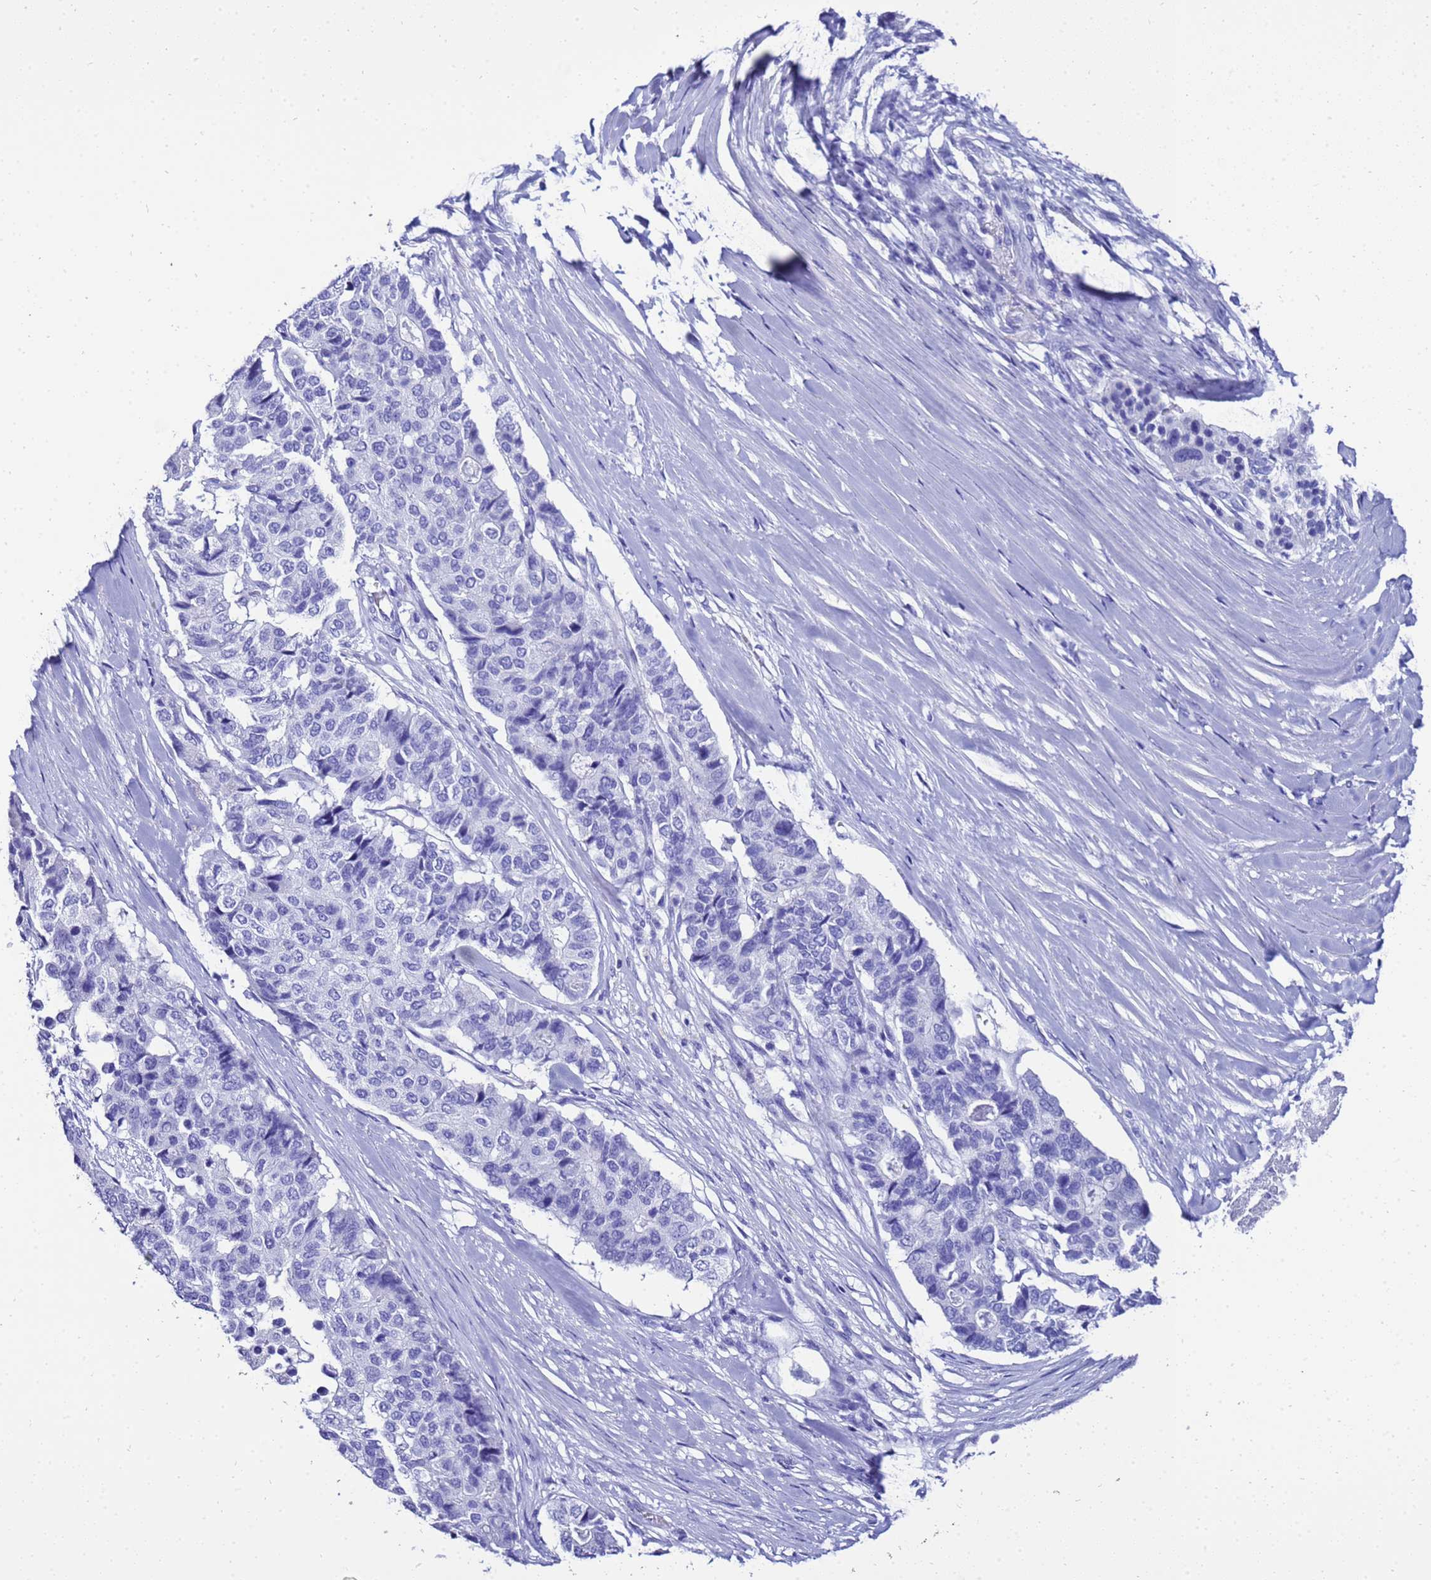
{"staining": {"intensity": "negative", "quantity": "none", "location": "none"}, "tissue": "pancreatic cancer", "cell_type": "Tumor cells", "image_type": "cancer", "snomed": [{"axis": "morphology", "description": "Adenocarcinoma, NOS"}, {"axis": "topography", "description": "Pancreas"}], "caption": "Tumor cells show no significant expression in pancreatic cancer (adenocarcinoma).", "gene": "LIPF", "patient": {"sex": "male", "age": 50}}